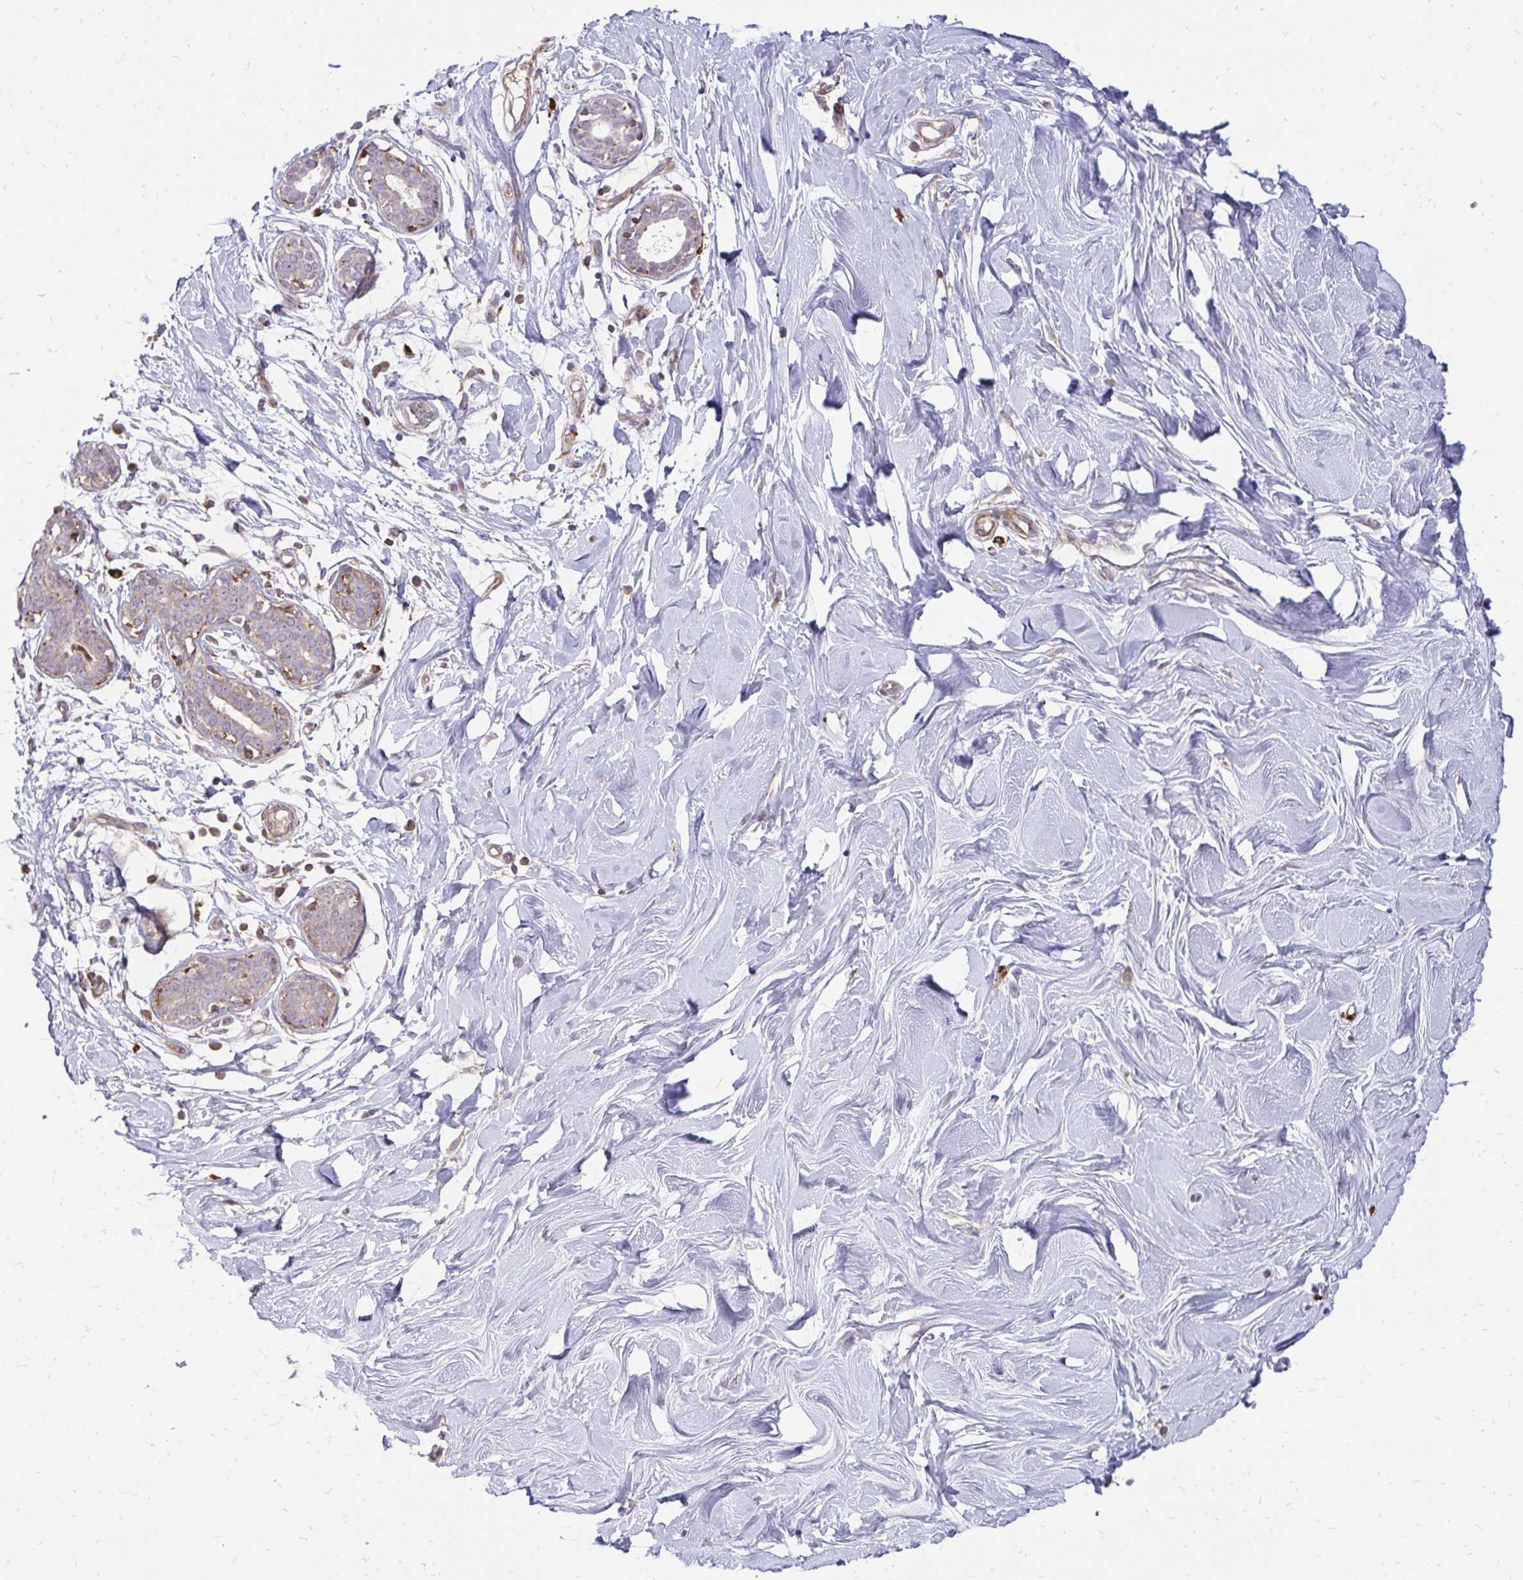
{"staining": {"intensity": "negative", "quantity": "none", "location": "none"}, "tissue": "breast", "cell_type": "Adipocytes", "image_type": "normal", "snomed": [{"axis": "morphology", "description": "Normal tissue, NOS"}, {"axis": "topography", "description": "Breast"}], "caption": "DAB (3,3'-diaminobenzidine) immunohistochemical staining of unremarkable breast shows no significant positivity in adipocytes. The staining was performed using DAB (3,3'-diaminobenzidine) to visualize the protein expression in brown, while the nuclei were stained in blue with hematoxylin (Magnification: 20x).", "gene": "ASAP1", "patient": {"sex": "female", "age": 27}}